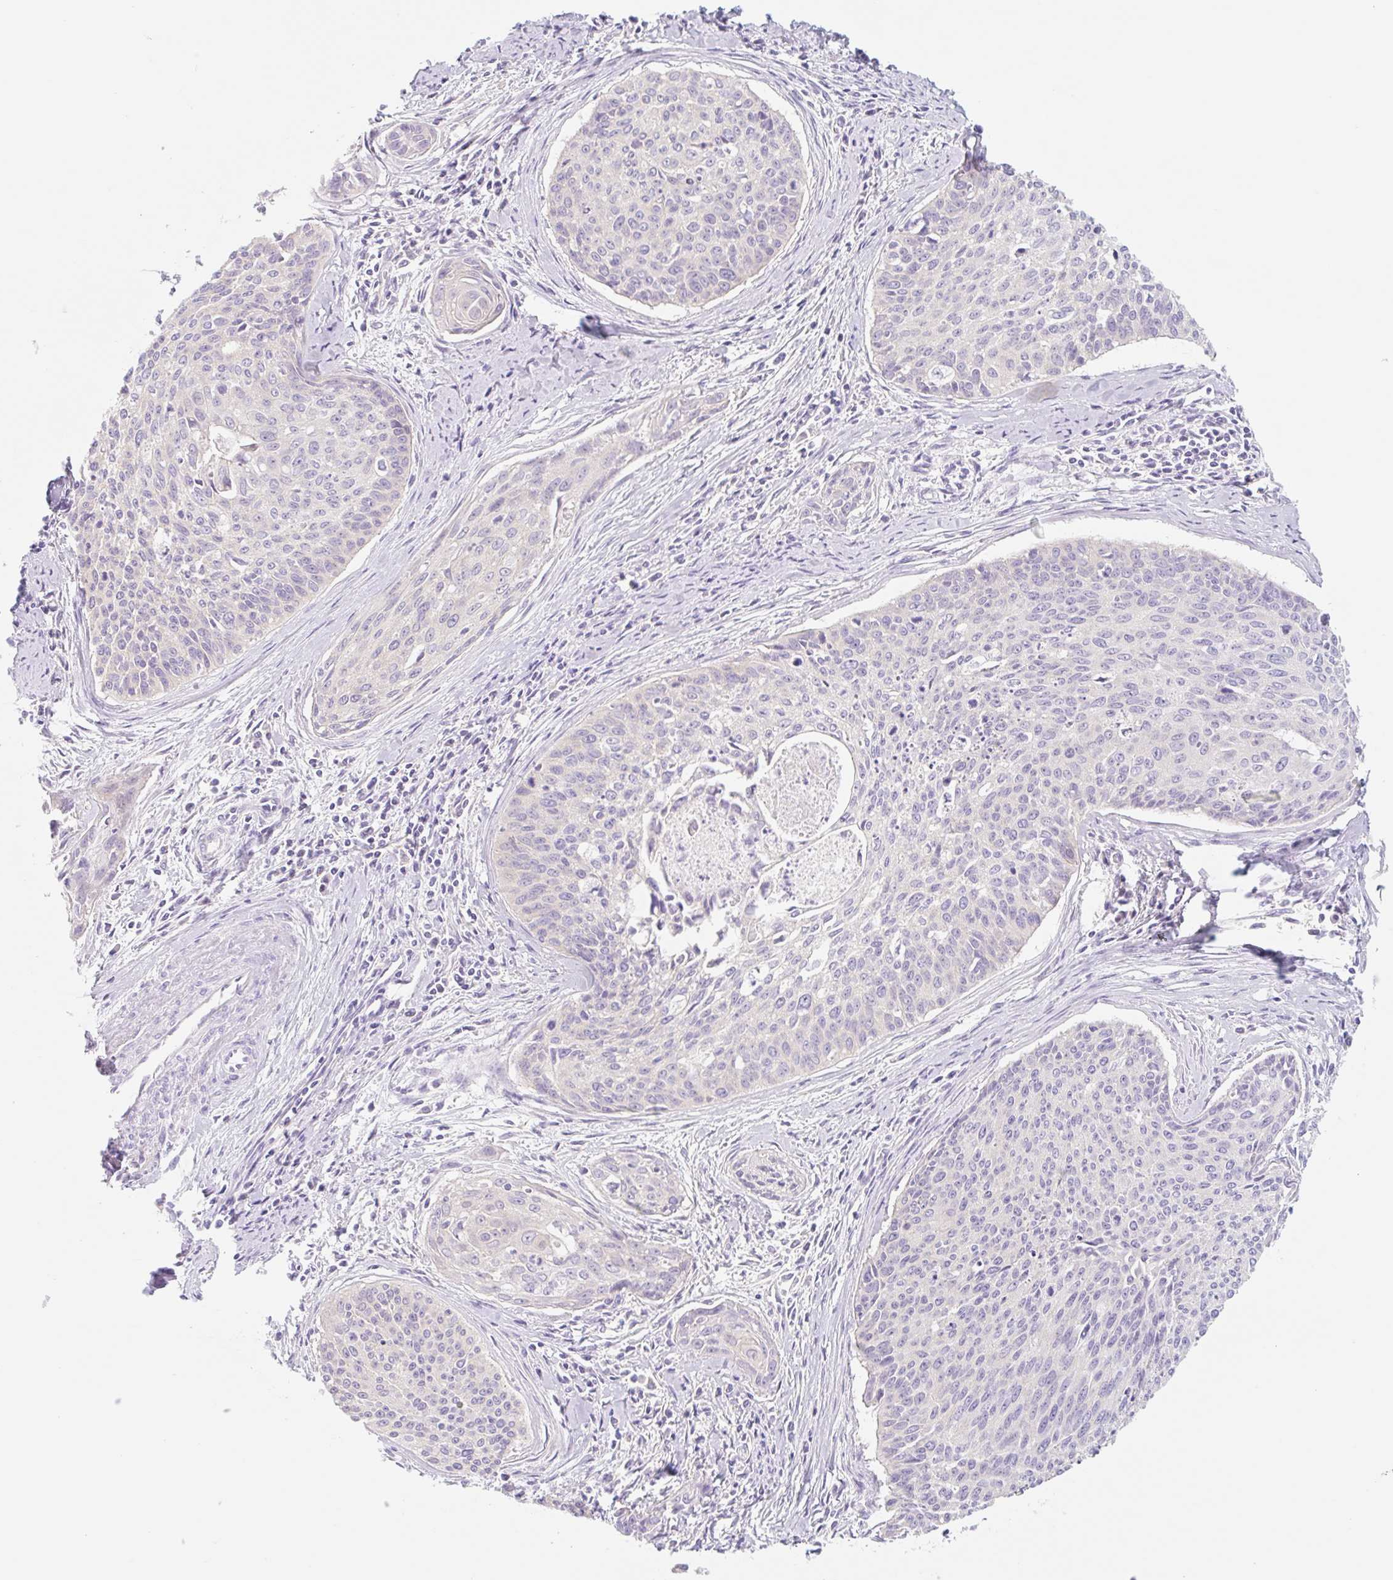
{"staining": {"intensity": "negative", "quantity": "none", "location": "none"}, "tissue": "cervical cancer", "cell_type": "Tumor cells", "image_type": "cancer", "snomed": [{"axis": "morphology", "description": "Squamous cell carcinoma, NOS"}, {"axis": "topography", "description": "Cervix"}], "caption": "Immunohistochemistry (IHC) histopathology image of neoplastic tissue: human squamous cell carcinoma (cervical) stained with DAB exhibits no significant protein staining in tumor cells. (Brightfield microscopy of DAB (3,3'-diaminobenzidine) IHC at high magnification).", "gene": "LYVE1", "patient": {"sex": "female", "age": 55}}